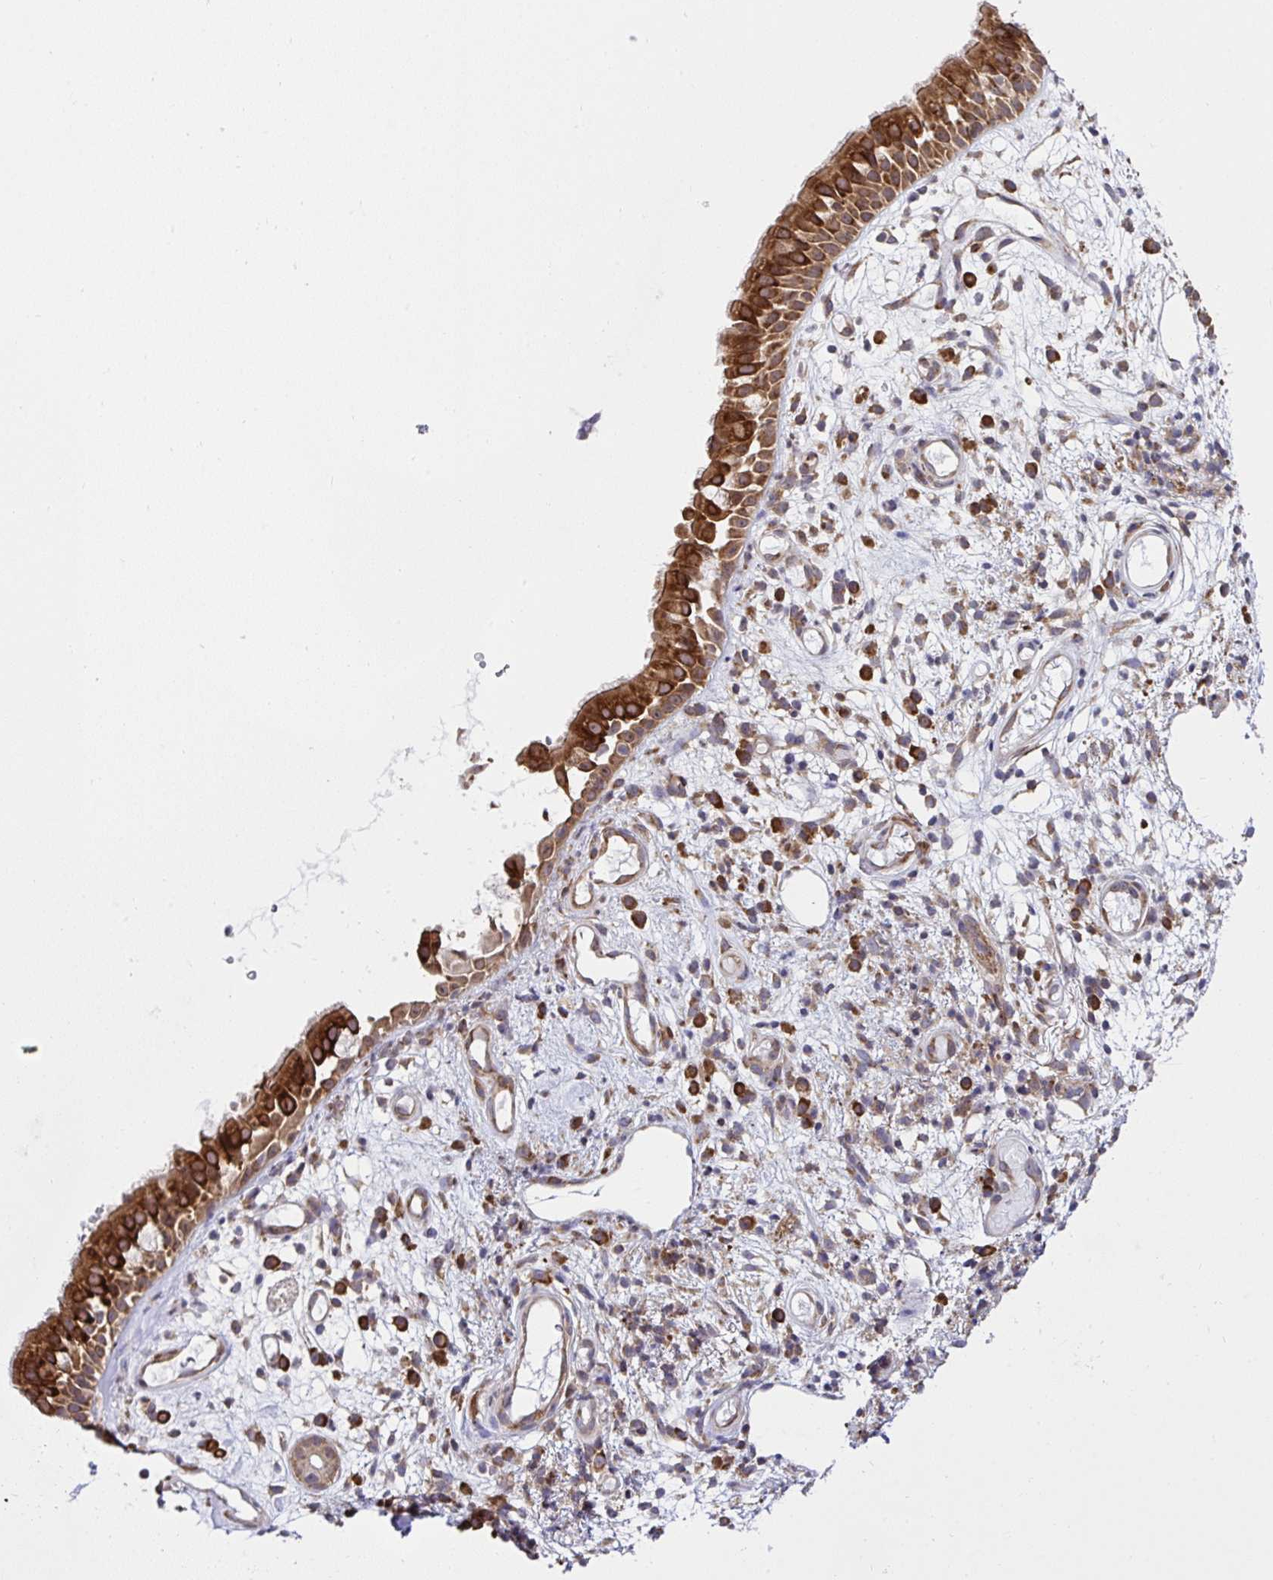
{"staining": {"intensity": "strong", "quantity": ">75%", "location": "cytoplasmic/membranous"}, "tissue": "nasopharynx", "cell_type": "Respiratory epithelial cells", "image_type": "normal", "snomed": [{"axis": "morphology", "description": "Normal tissue, NOS"}, {"axis": "morphology", "description": "Inflammation, NOS"}, {"axis": "topography", "description": "Nasopharynx"}], "caption": "This is a micrograph of IHC staining of unremarkable nasopharynx, which shows strong staining in the cytoplasmic/membranous of respiratory epithelial cells.", "gene": "RPS7", "patient": {"sex": "male", "age": 54}}